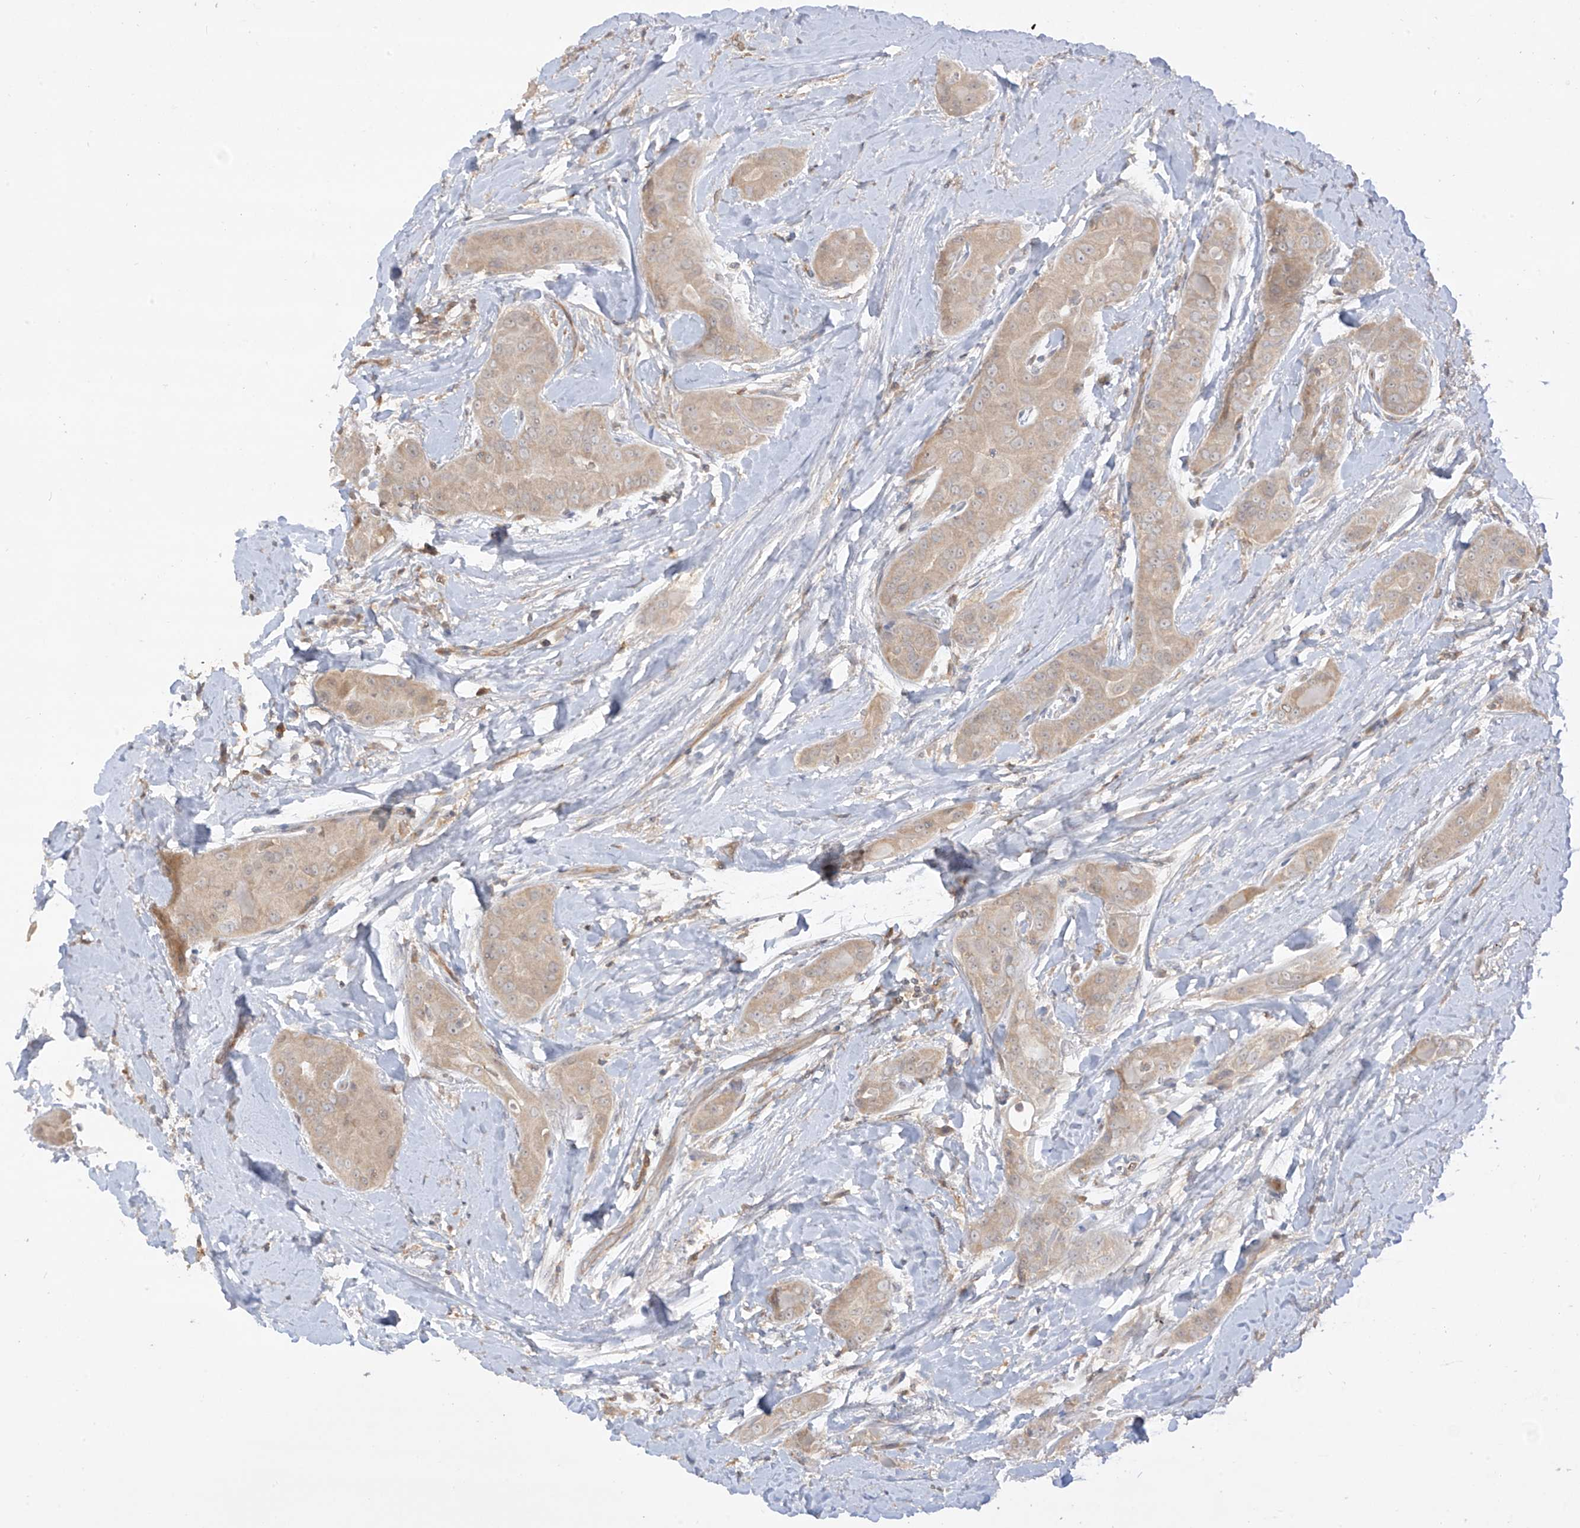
{"staining": {"intensity": "weak", "quantity": "25%-75%", "location": "cytoplasmic/membranous"}, "tissue": "thyroid cancer", "cell_type": "Tumor cells", "image_type": "cancer", "snomed": [{"axis": "morphology", "description": "Papillary adenocarcinoma, NOS"}, {"axis": "topography", "description": "Thyroid gland"}], "caption": "Protein staining of thyroid cancer tissue demonstrates weak cytoplasmic/membranous positivity in approximately 25%-75% of tumor cells.", "gene": "ANGEL2", "patient": {"sex": "male", "age": 33}}